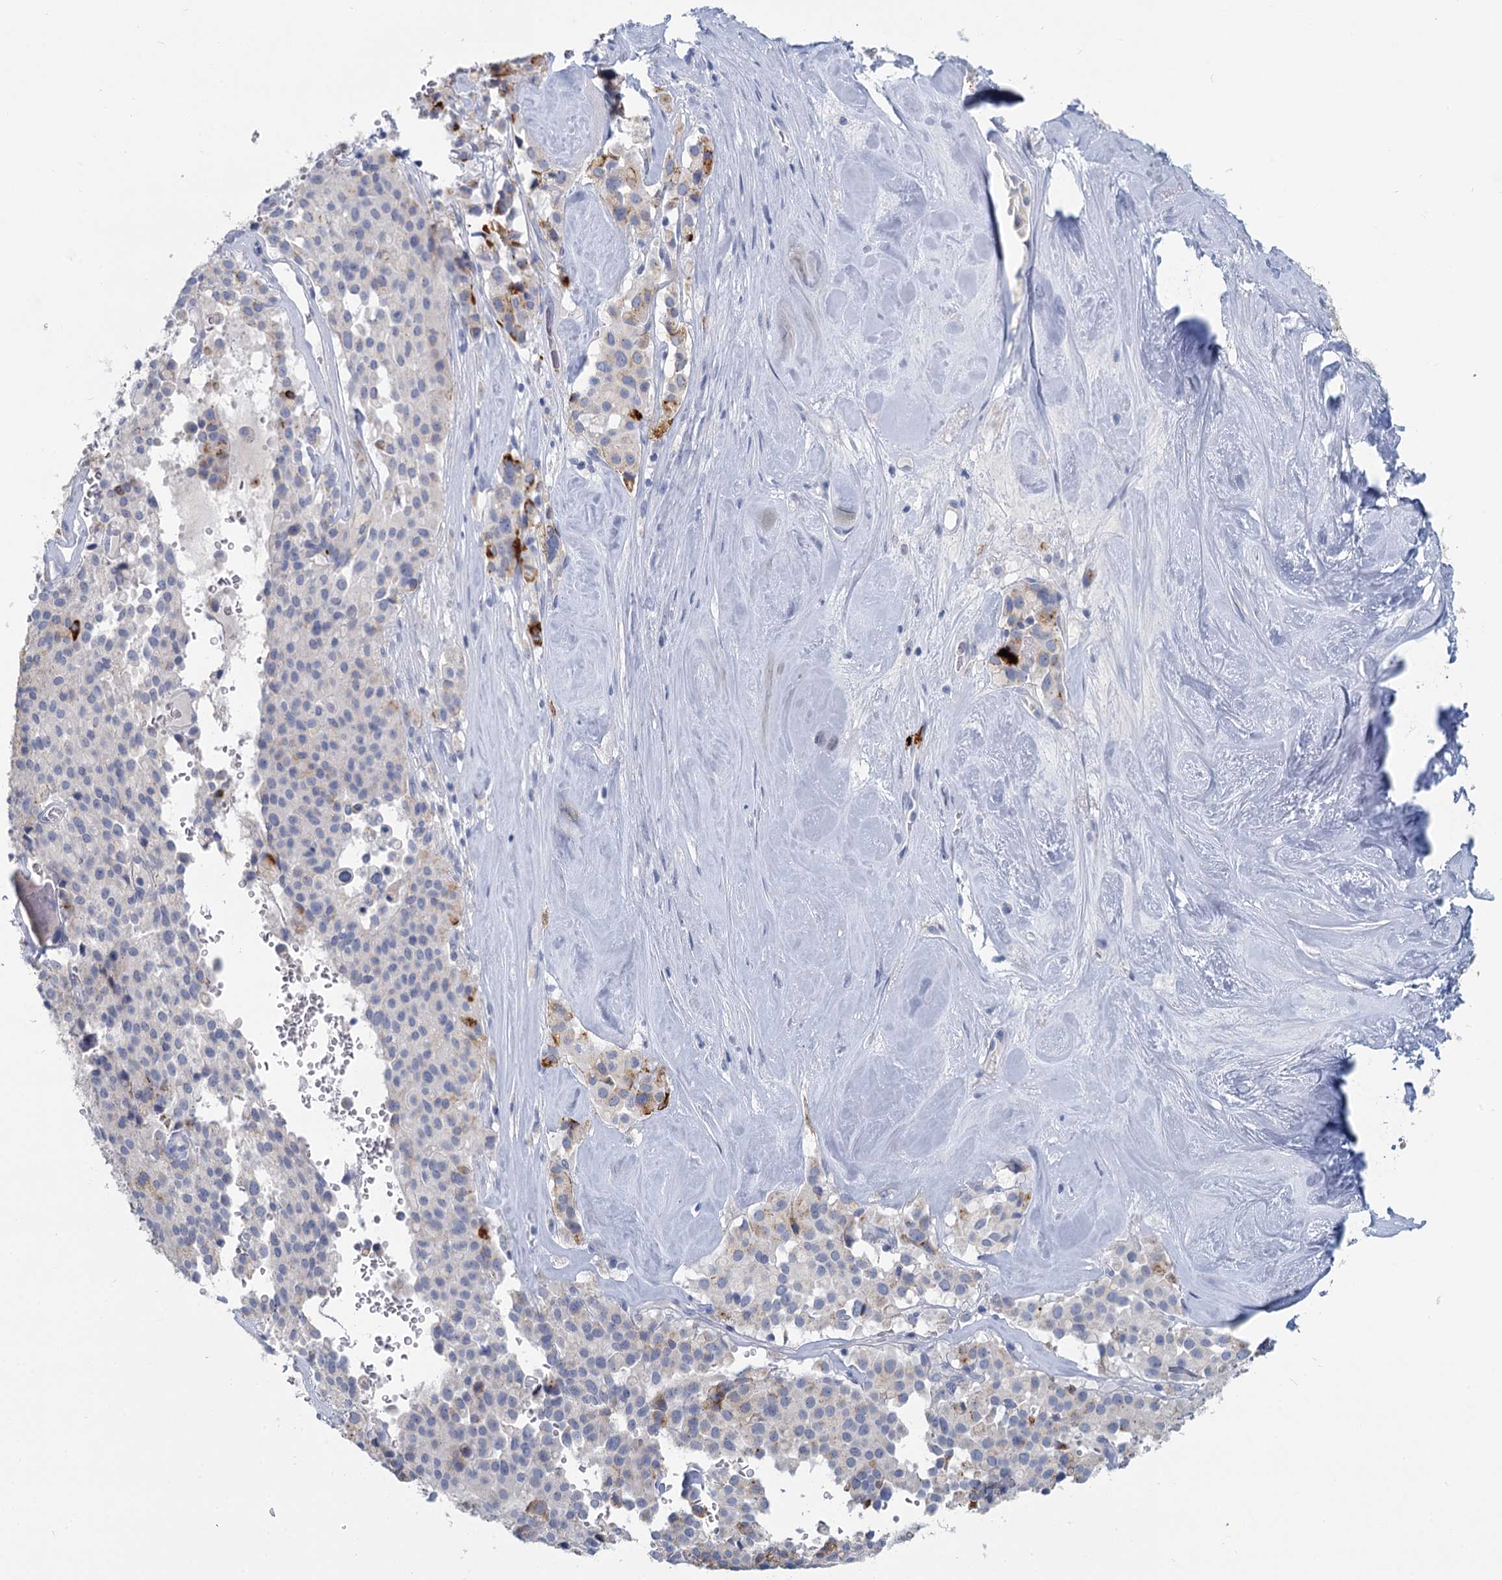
{"staining": {"intensity": "negative", "quantity": "none", "location": "none"}, "tissue": "pancreatic cancer", "cell_type": "Tumor cells", "image_type": "cancer", "snomed": [{"axis": "morphology", "description": "Adenocarcinoma, NOS"}, {"axis": "topography", "description": "Pancreas"}], "caption": "Tumor cells show no significant protein positivity in pancreatic cancer (adenocarcinoma).", "gene": "CHGA", "patient": {"sex": "male", "age": 65}}